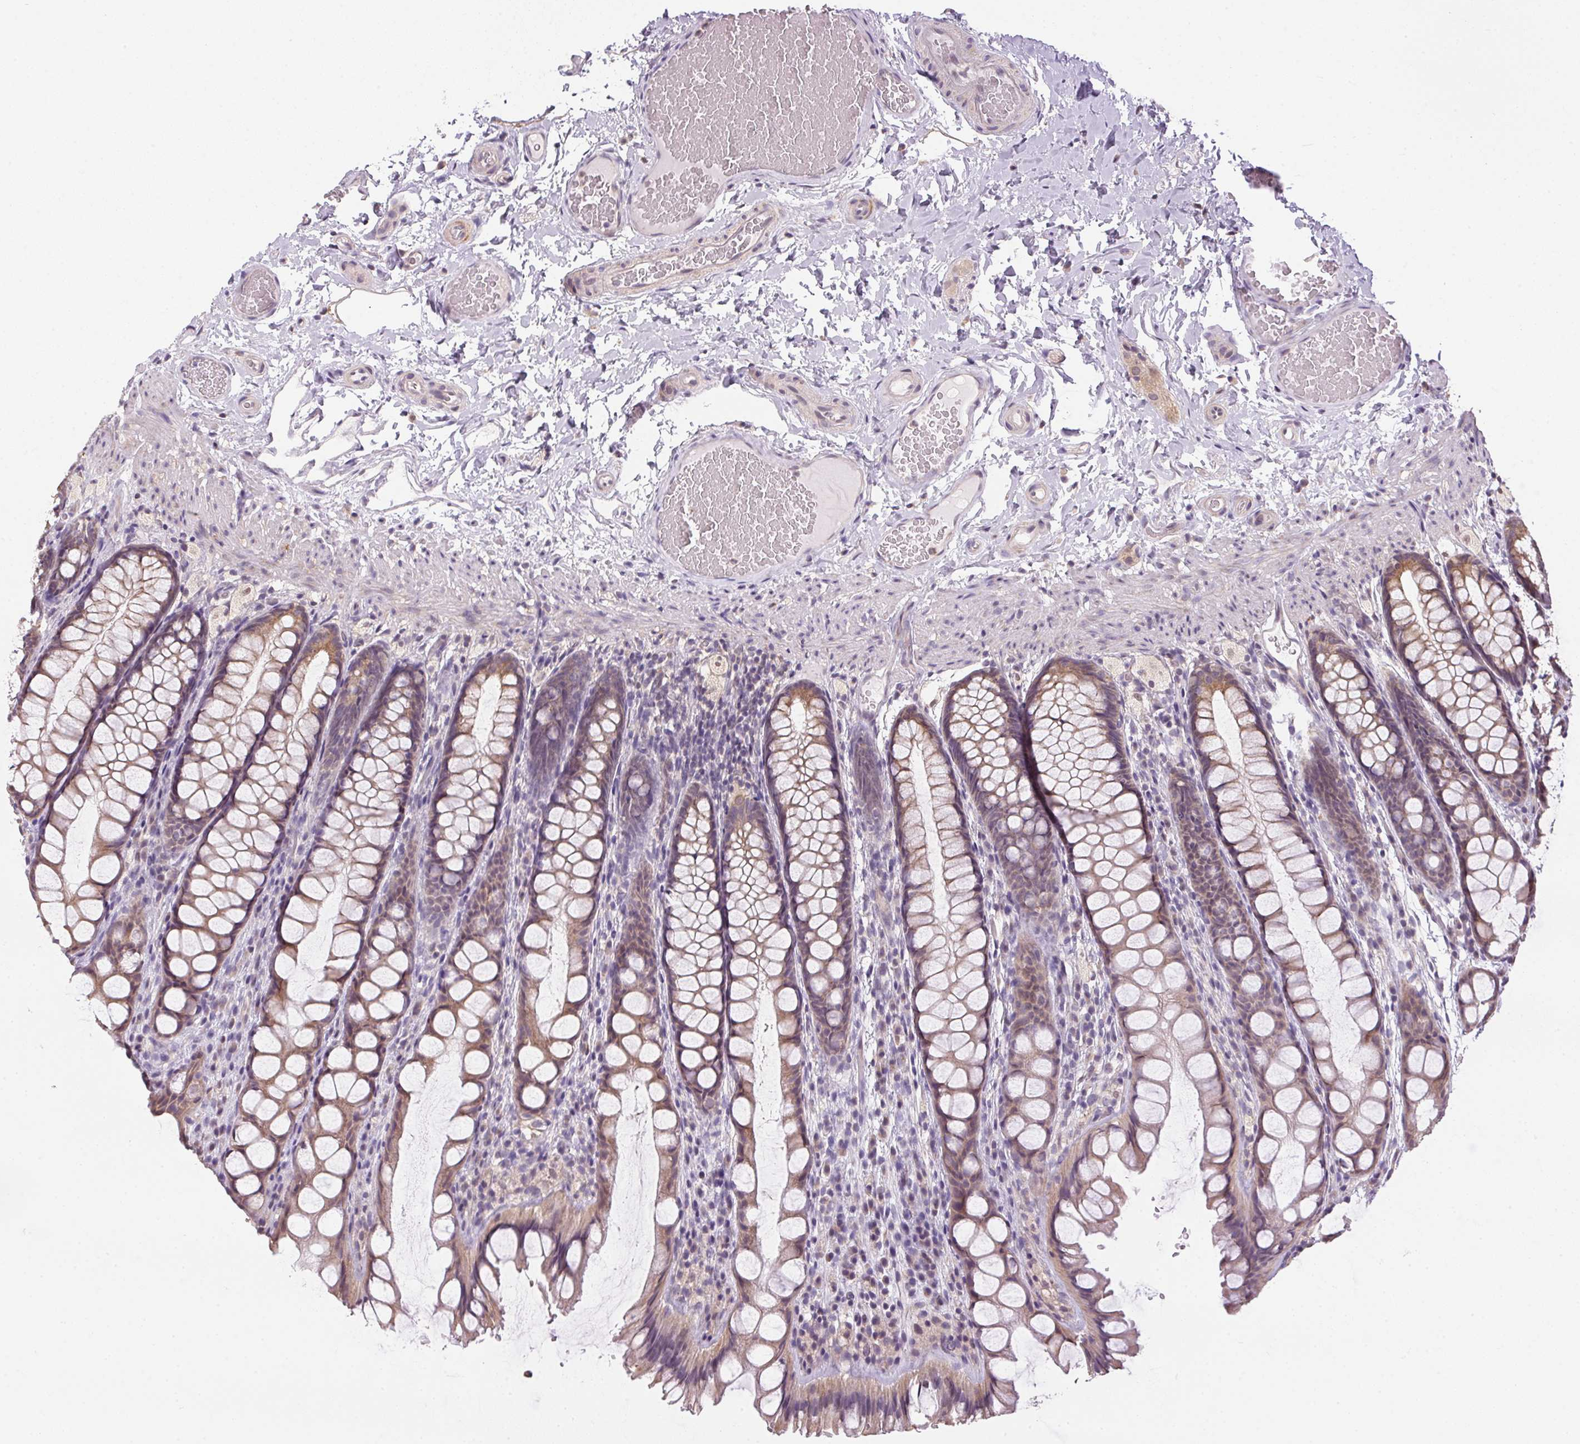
{"staining": {"intensity": "negative", "quantity": "none", "location": "none"}, "tissue": "colon", "cell_type": "Endothelial cells", "image_type": "normal", "snomed": [{"axis": "morphology", "description": "Normal tissue, NOS"}, {"axis": "topography", "description": "Colon"}], "caption": "A micrograph of human colon is negative for staining in endothelial cells.", "gene": "SC5D", "patient": {"sex": "male", "age": 47}}